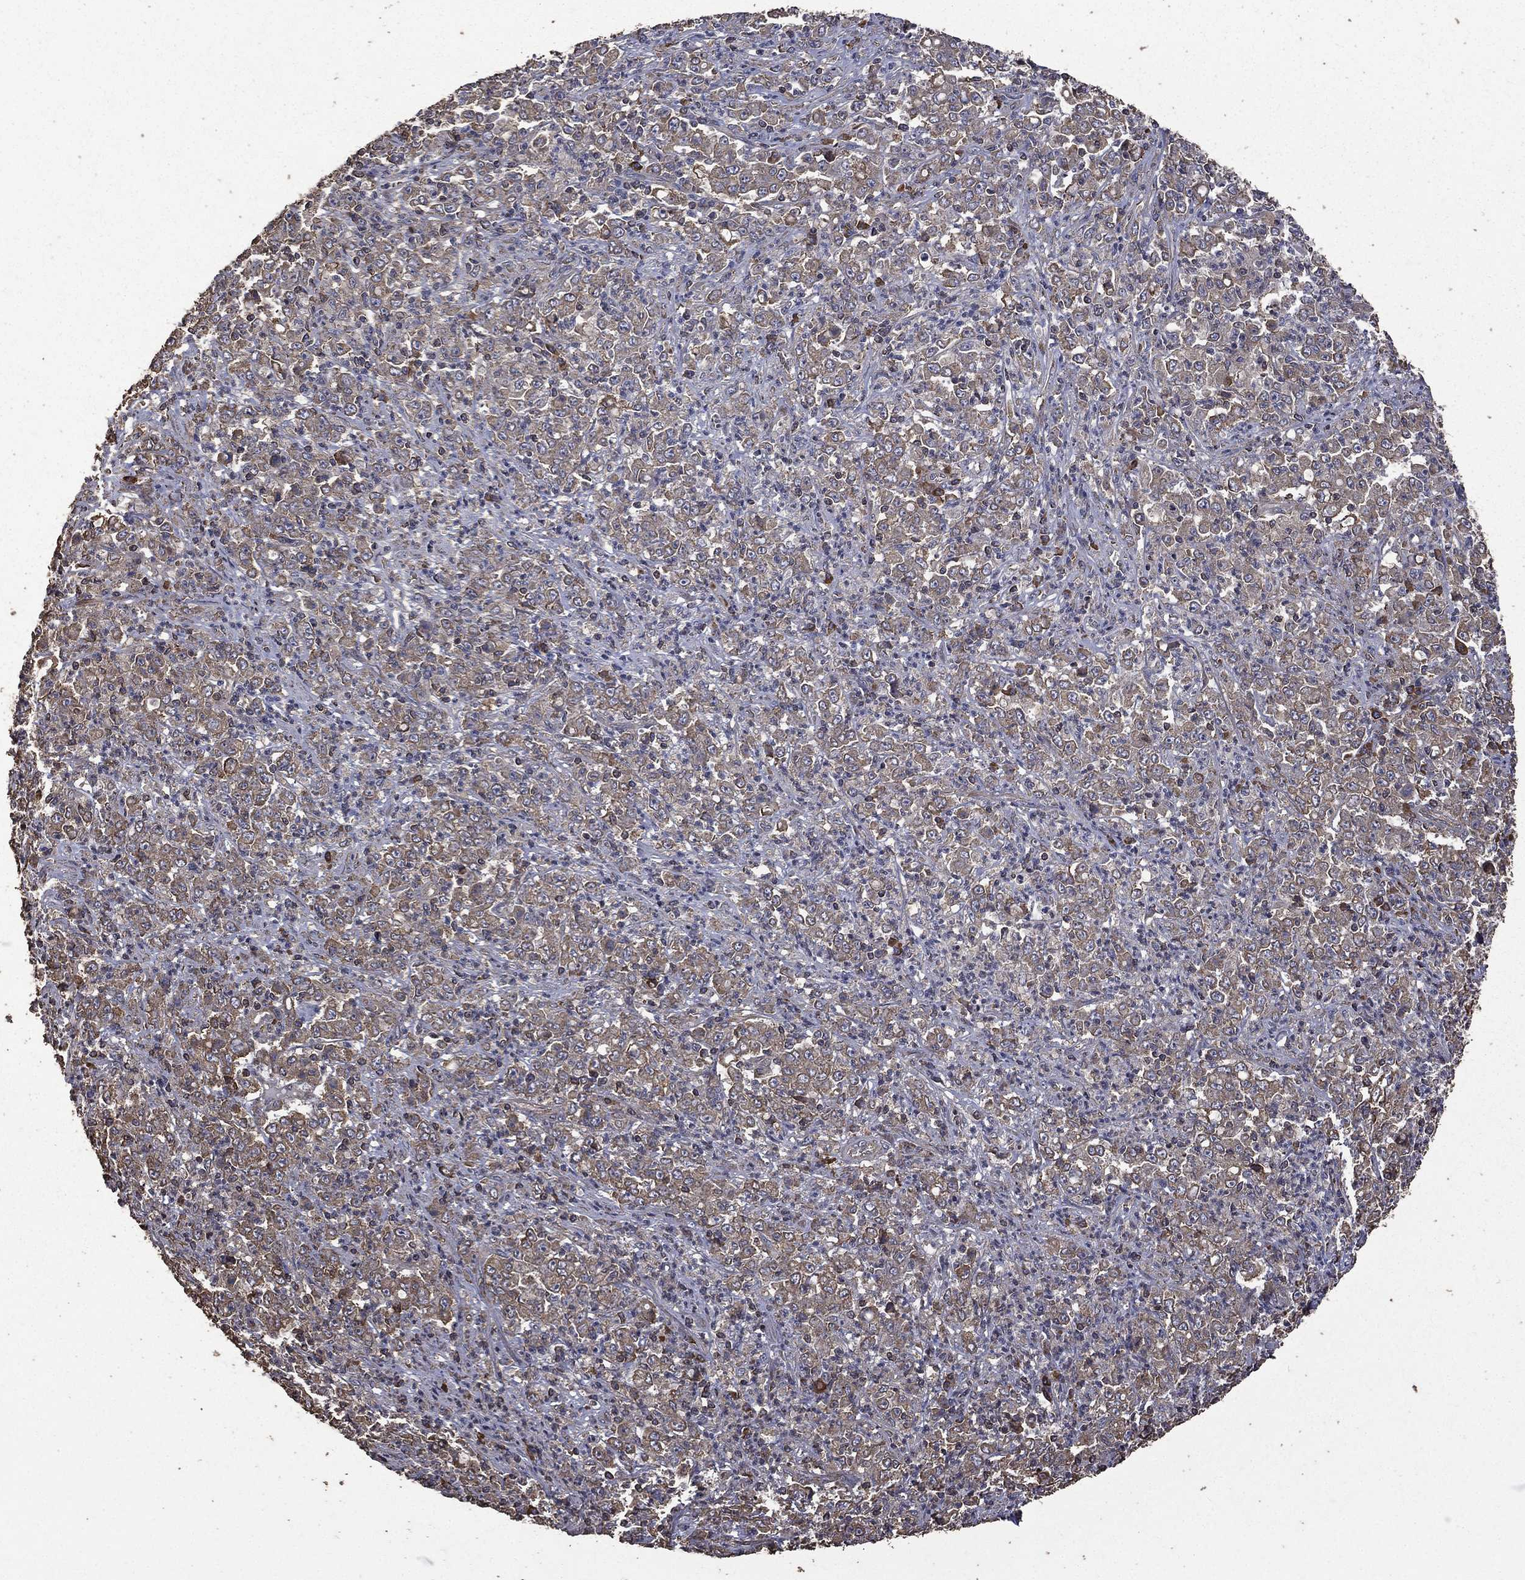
{"staining": {"intensity": "weak", "quantity": "25%-75%", "location": "cytoplasmic/membranous"}, "tissue": "stomach cancer", "cell_type": "Tumor cells", "image_type": "cancer", "snomed": [{"axis": "morphology", "description": "Adenocarcinoma, NOS"}, {"axis": "topography", "description": "Stomach, lower"}], "caption": "A brown stain labels weak cytoplasmic/membranous expression of a protein in stomach adenocarcinoma tumor cells. (DAB = brown stain, brightfield microscopy at high magnification).", "gene": "METTL27", "patient": {"sex": "female", "age": 71}}